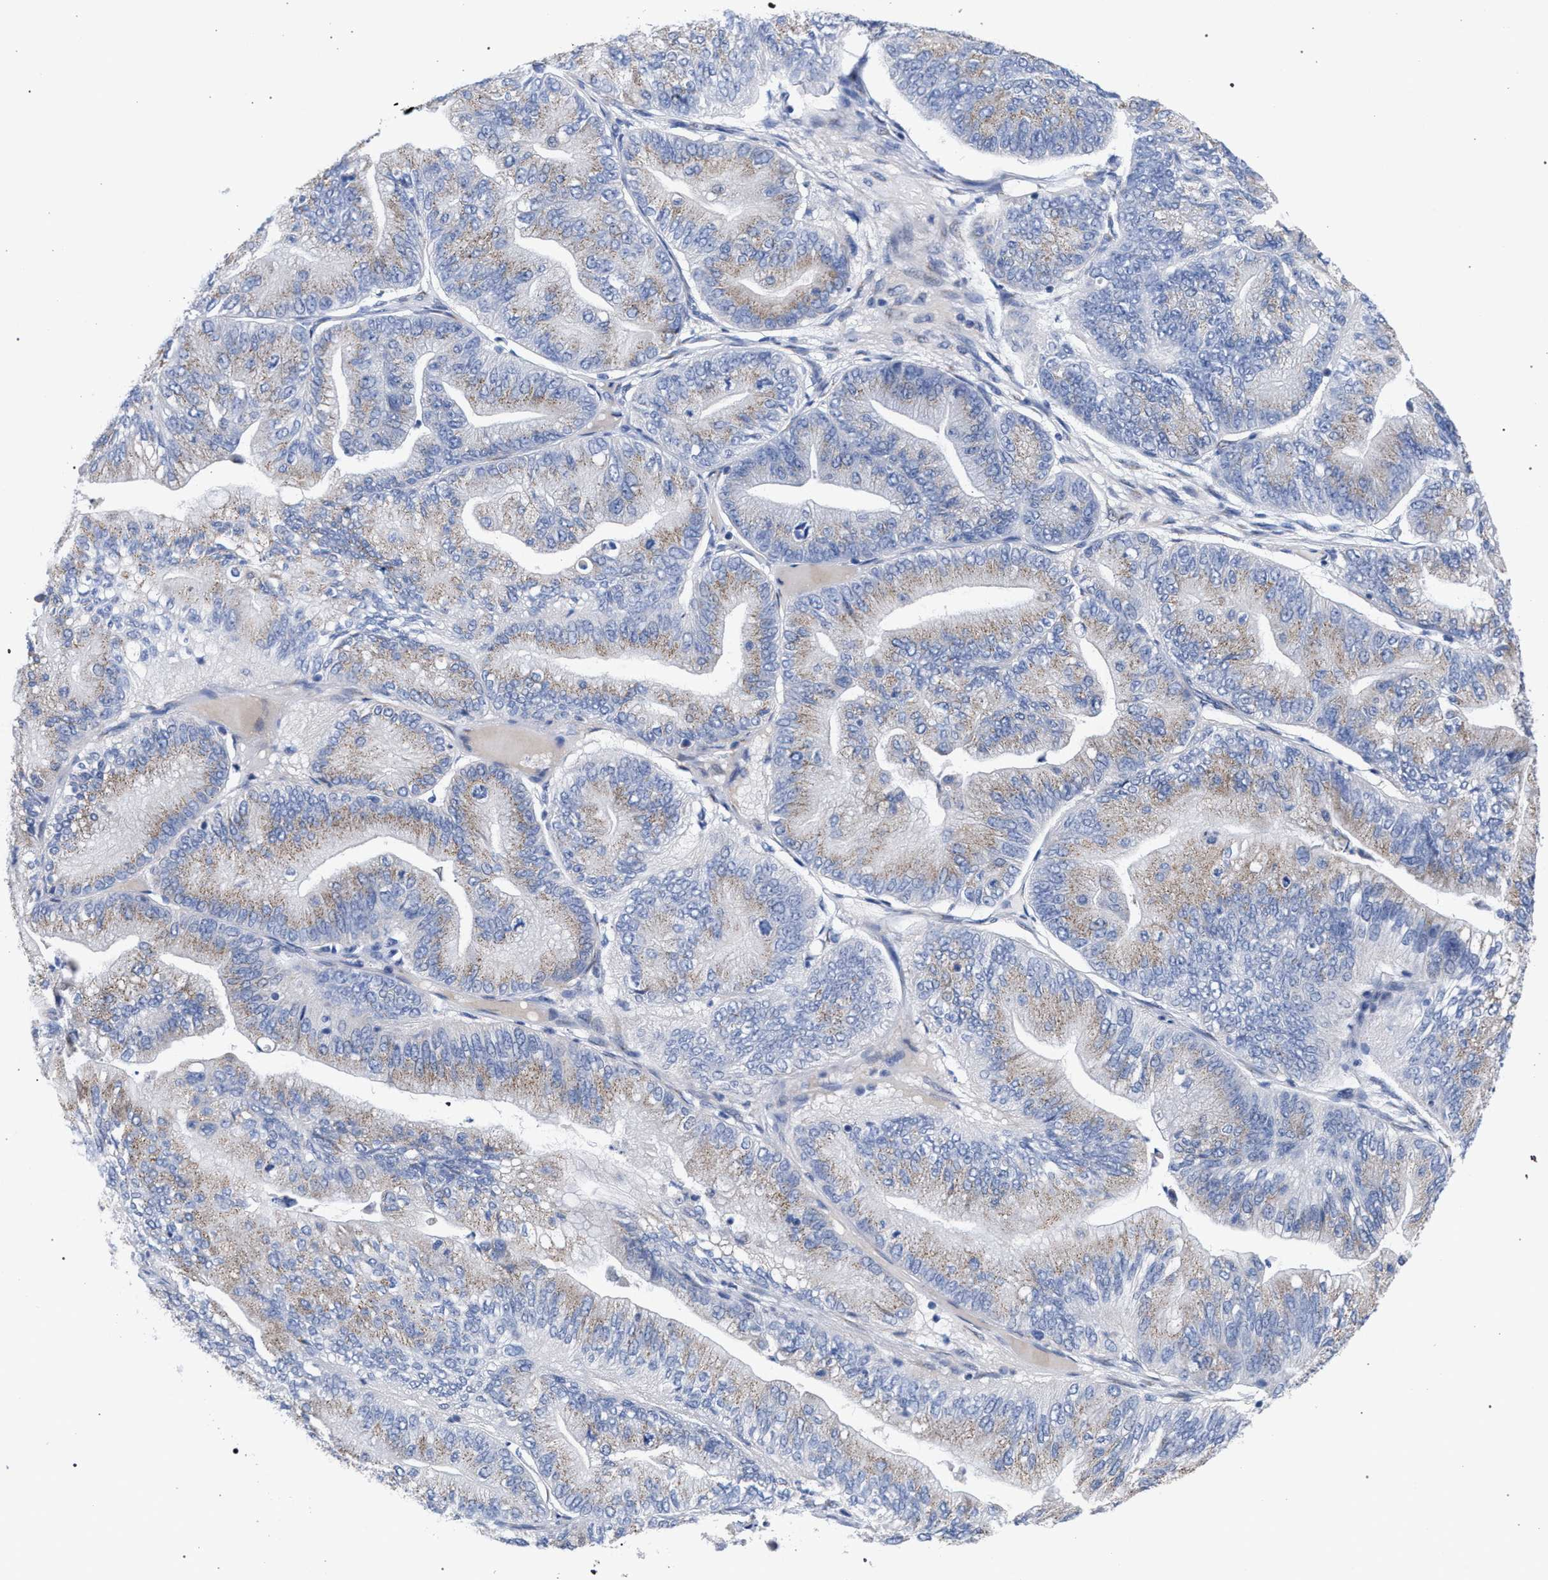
{"staining": {"intensity": "weak", "quantity": "25%-75%", "location": "cytoplasmic/membranous"}, "tissue": "ovarian cancer", "cell_type": "Tumor cells", "image_type": "cancer", "snomed": [{"axis": "morphology", "description": "Cystadenocarcinoma, mucinous, NOS"}, {"axis": "topography", "description": "Ovary"}], "caption": "Immunohistochemical staining of human ovarian cancer (mucinous cystadenocarcinoma) demonstrates low levels of weak cytoplasmic/membranous expression in approximately 25%-75% of tumor cells. (Stains: DAB (3,3'-diaminobenzidine) in brown, nuclei in blue, Microscopy: brightfield microscopy at high magnification).", "gene": "GOLGA2", "patient": {"sex": "female", "age": 61}}